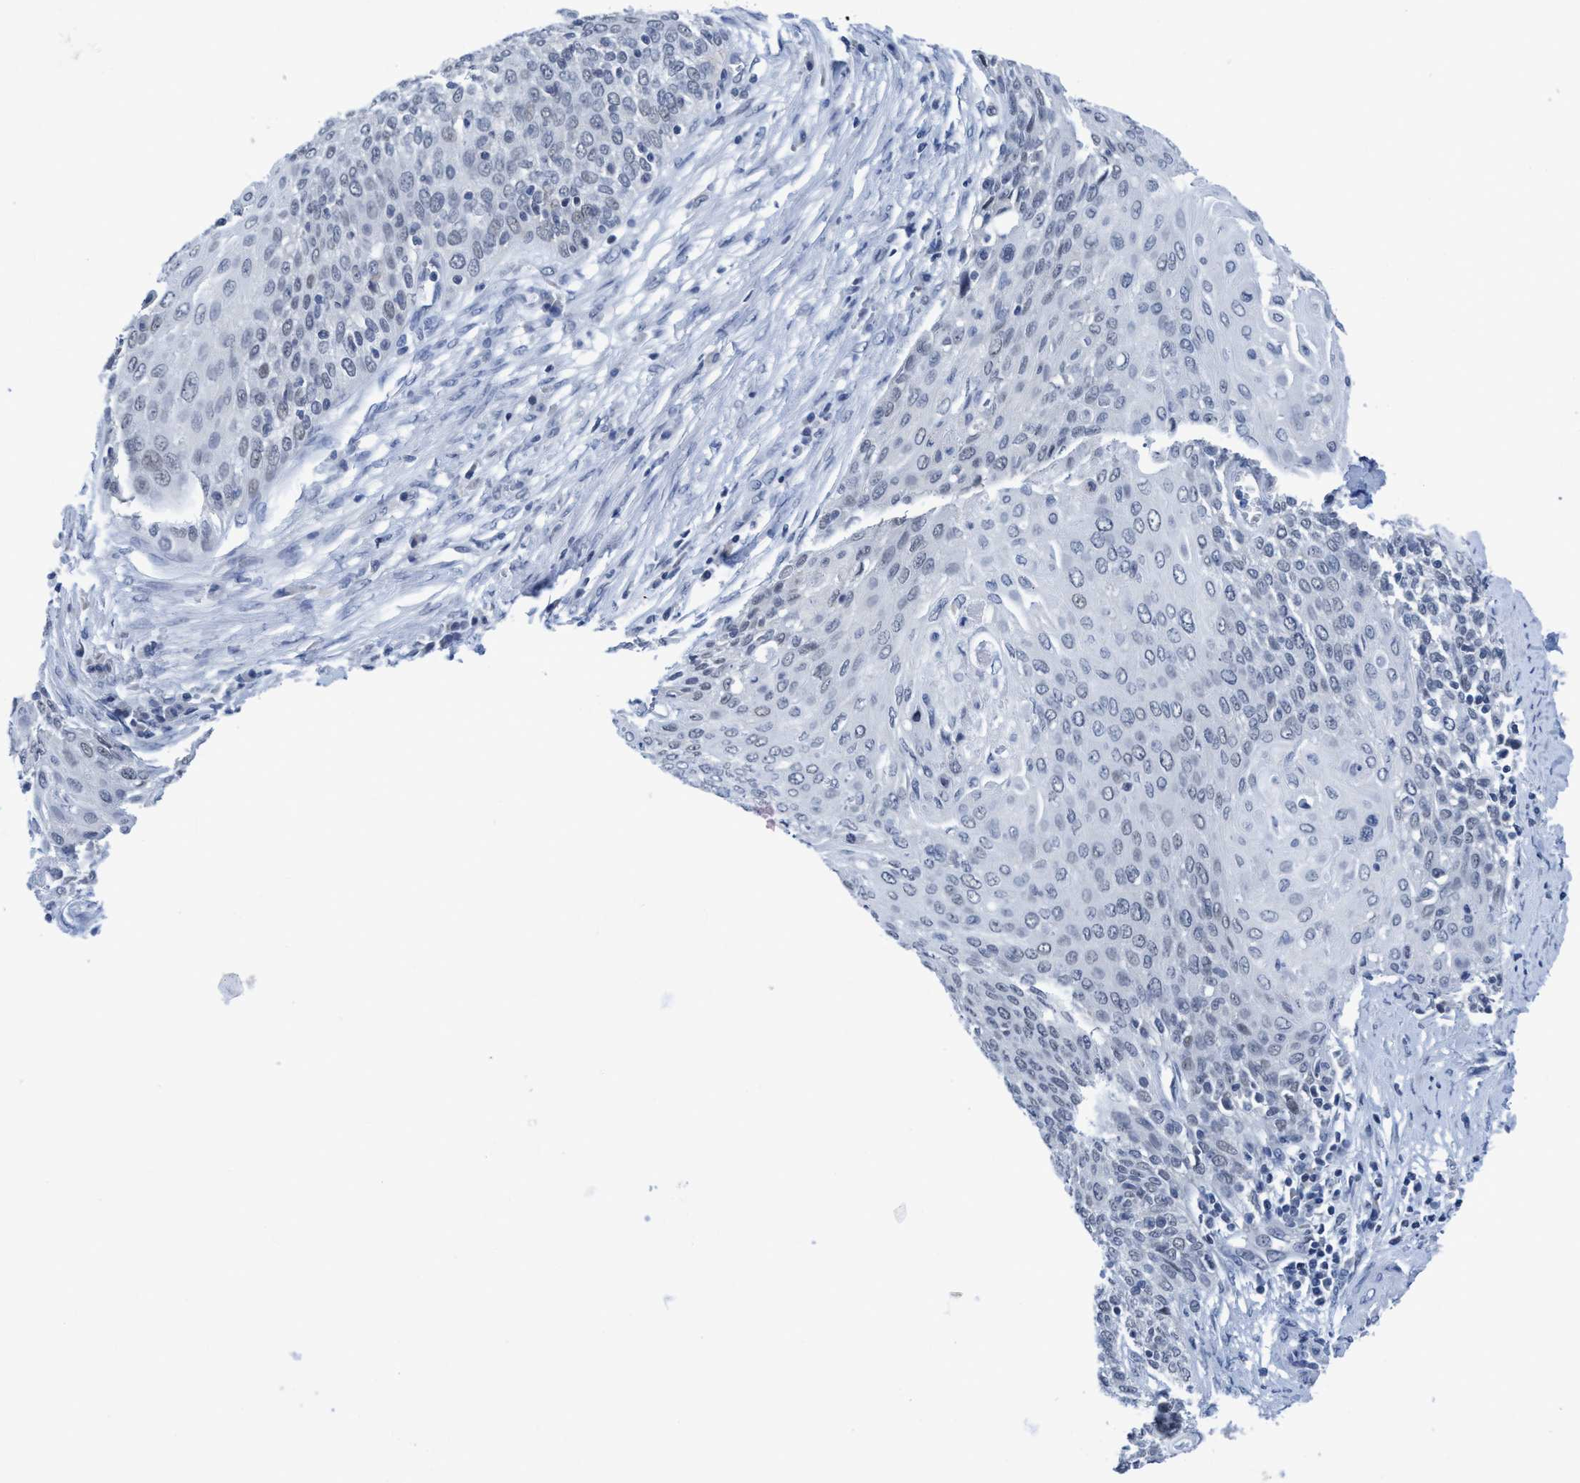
{"staining": {"intensity": "negative", "quantity": "none", "location": "none"}, "tissue": "cervical cancer", "cell_type": "Tumor cells", "image_type": "cancer", "snomed": [{"axis": "morphology", "description": "Squamous cell carcinoma, NOS"}, {"axis": "topography", "description": "Cervix"}], "caption": "A photomicrograph of cervical cancer (squamous cell carcinoma) stained for a protein demonstrates no brown staining in tumor cells.", "gene": "DNAI1", "patient": {"sex": "female", "age": 39}}